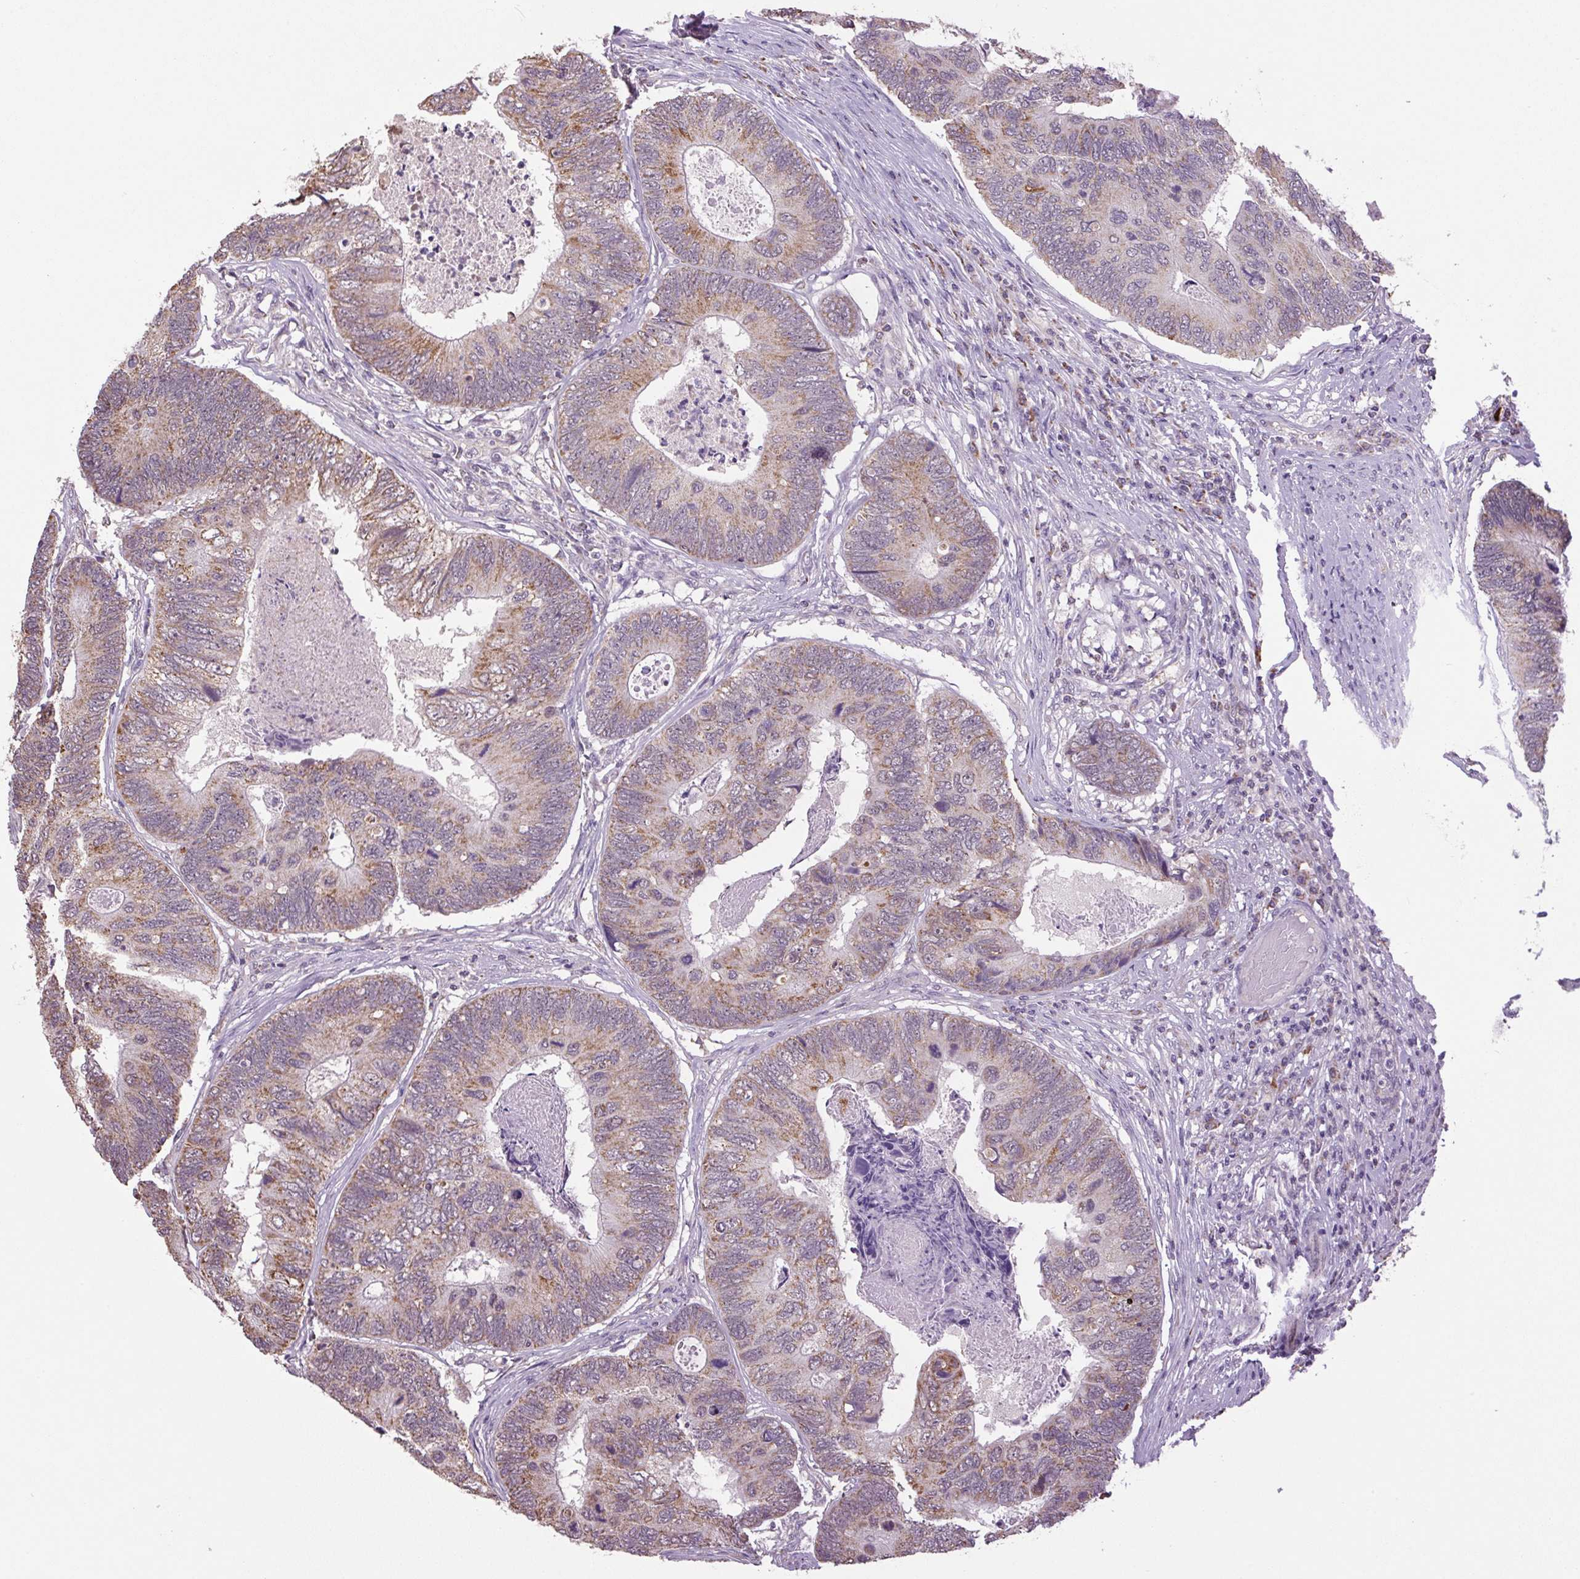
{"staining": {"intensity": "moderate", "quantity": "25%-75%", "location": "cytoplasmic/membranous"}, "tissue": "colorectal cancer", "cell_type": "Tumor cells", "image_type": "cancer", "snomed": [{"axis": "morphology", "description": "Adenocarcinoma, NOS"}, {"axis": "topography", "description": "Colon"}], "caption": "Protein analysis of adenocarcinoma (colorectal) tissue shows moderate cytoplasmic/membranous positivity in approximately 25%-75% of tumor cells. (Stains: DAB (3,3'-diaminobenzidine) in brown, nuclei in blue, Microscopy: brightfield microscopy at high magnification).", "gene": "SGF29", "patient": {"sex": "female", "age": 67}}